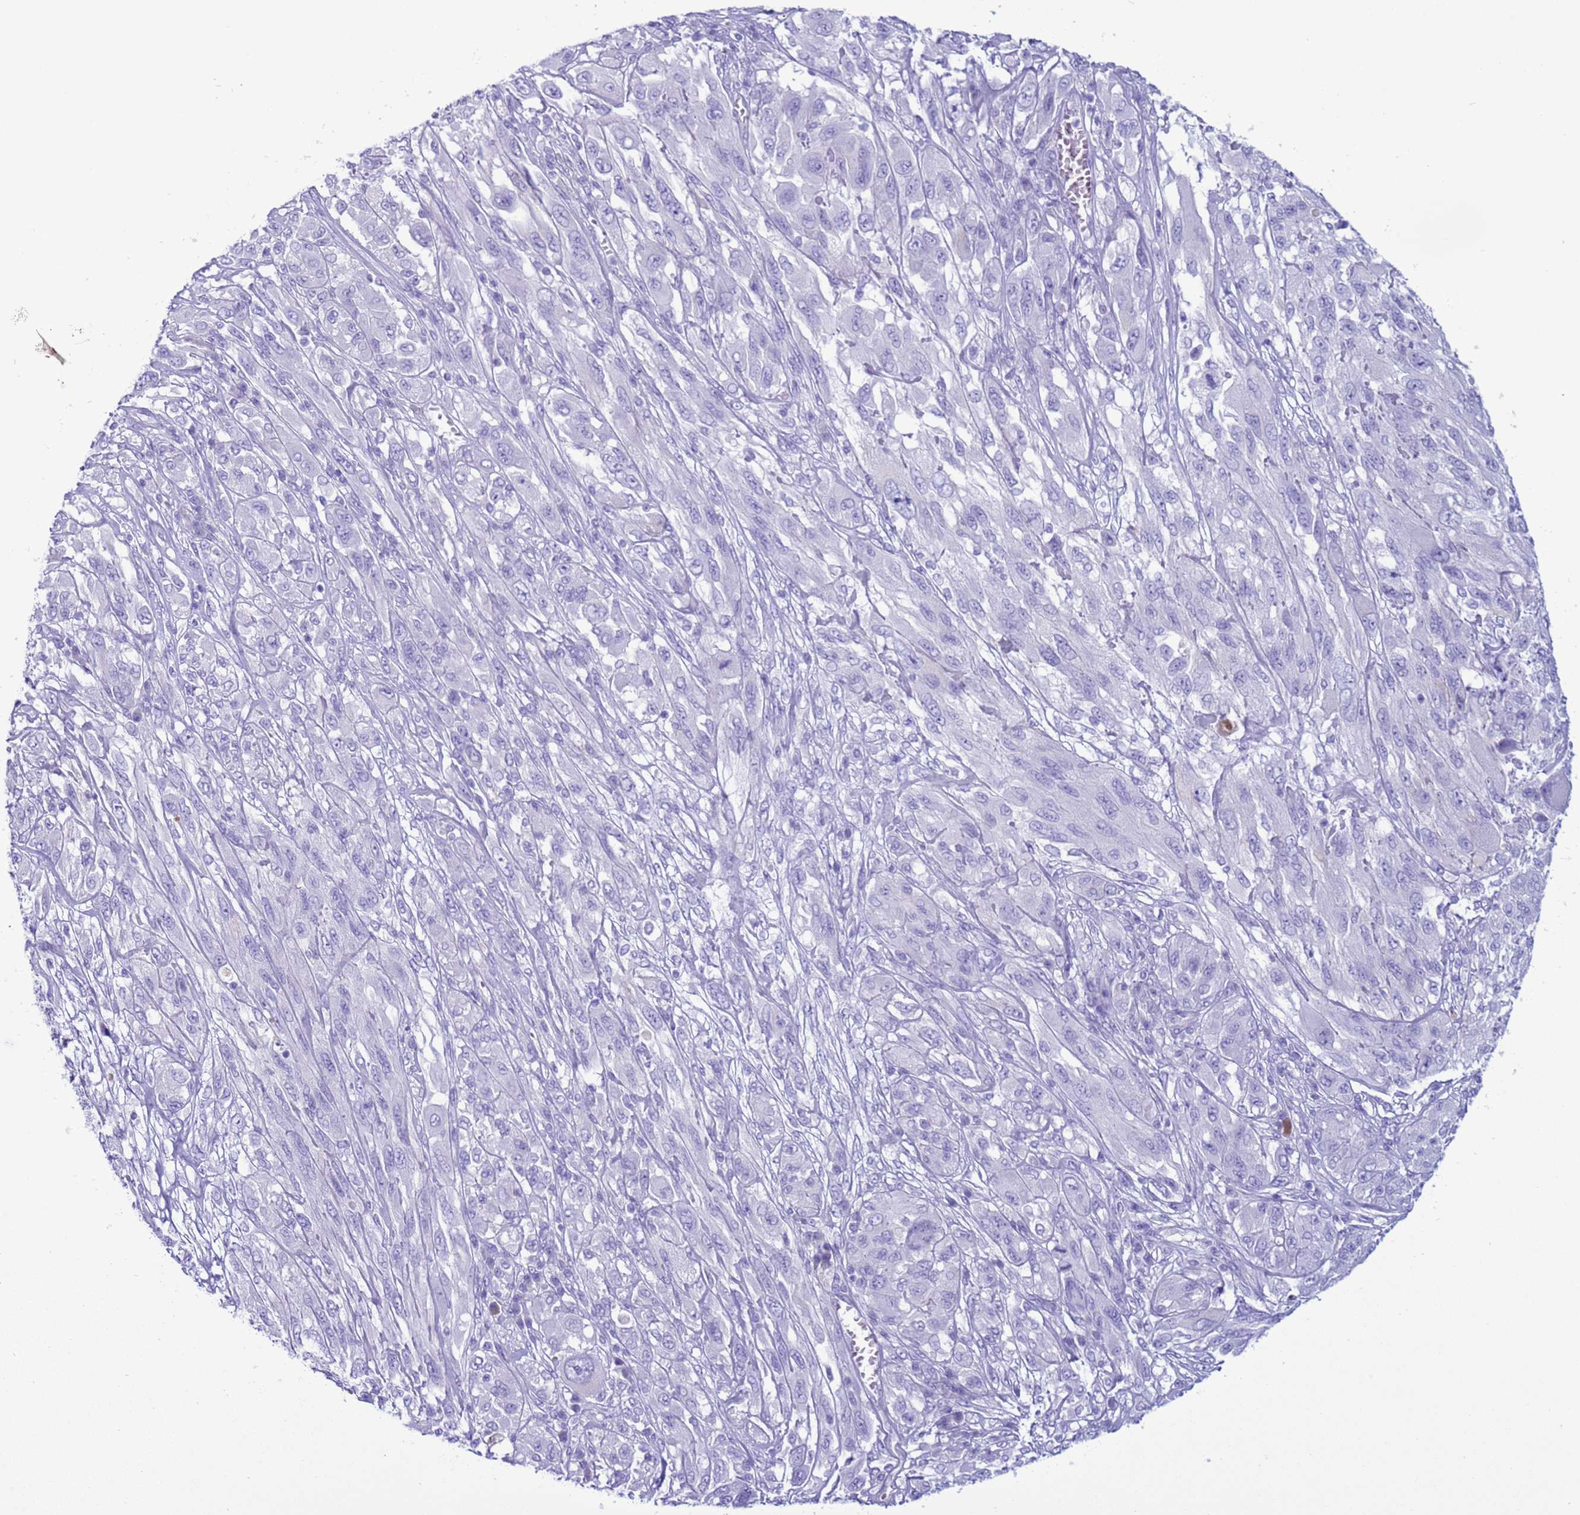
{"staining": {"intensity": "negative", "quantity": "none", "location": "none"}, "tissue": "melanoma", "cell_type": "Tumor cells", "image_type": "cancer", "snomed": [{"axis": "morphology", "description": "Malignant melanoma, NOS"}, {"axis": "topography", "description": "Skin"}], "caption": "High magnification brightfield microscopy of malignant melanoma stained with DAB (brown) and counterstained with hematoxylin (blue): tumor cells show no significant positivity.", "gene": "CST4", "patient": {"sex": "female", "age": 91}}